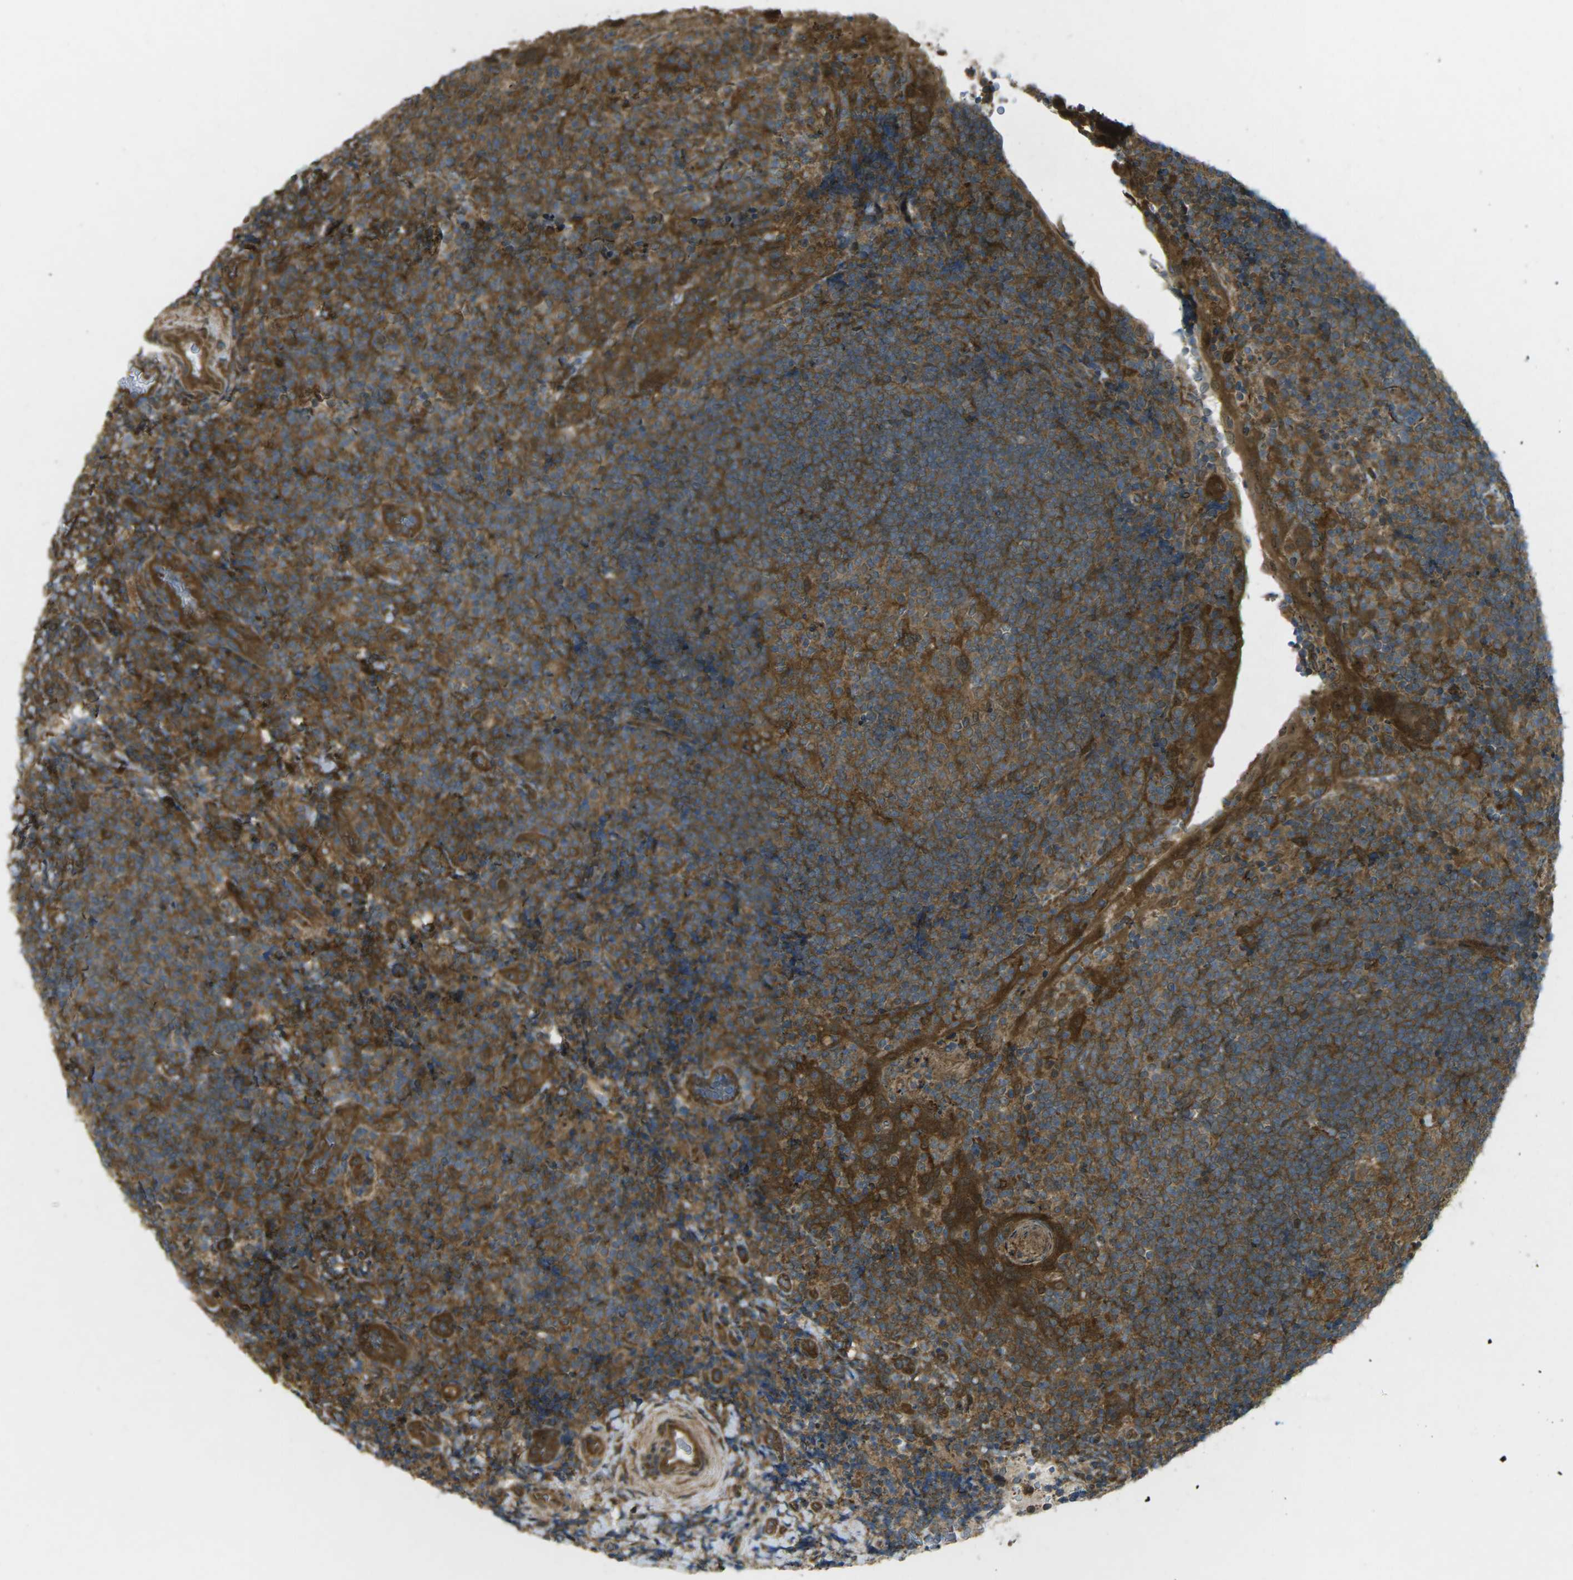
{"staining": {"intensity": "strong", "quantity": "25%-75%", "location": "cytoplasmic/membranous"}, "tissue": "tonsil", "cell_type": "Germinal center cells", "image_type": "normal", "snomed": [{"axis": "morphology", "description": "Normal tissue, NOS"}, {"axis": "topography", "description": "Tonsil"}], "caption": "Germinal center cells exhibit high levels of strong cytoplasmic/membranous positivity in approximately 25%-75% of cells in benign human tonsil. The staining was performed using DAB (3,3'-diaminobenzidine), with brown indicating positive protein expression. Nuclei are stained blue with hematoxylin.", "gene": "CHMP3", "patient": {"sex": "male", "age": 37}}